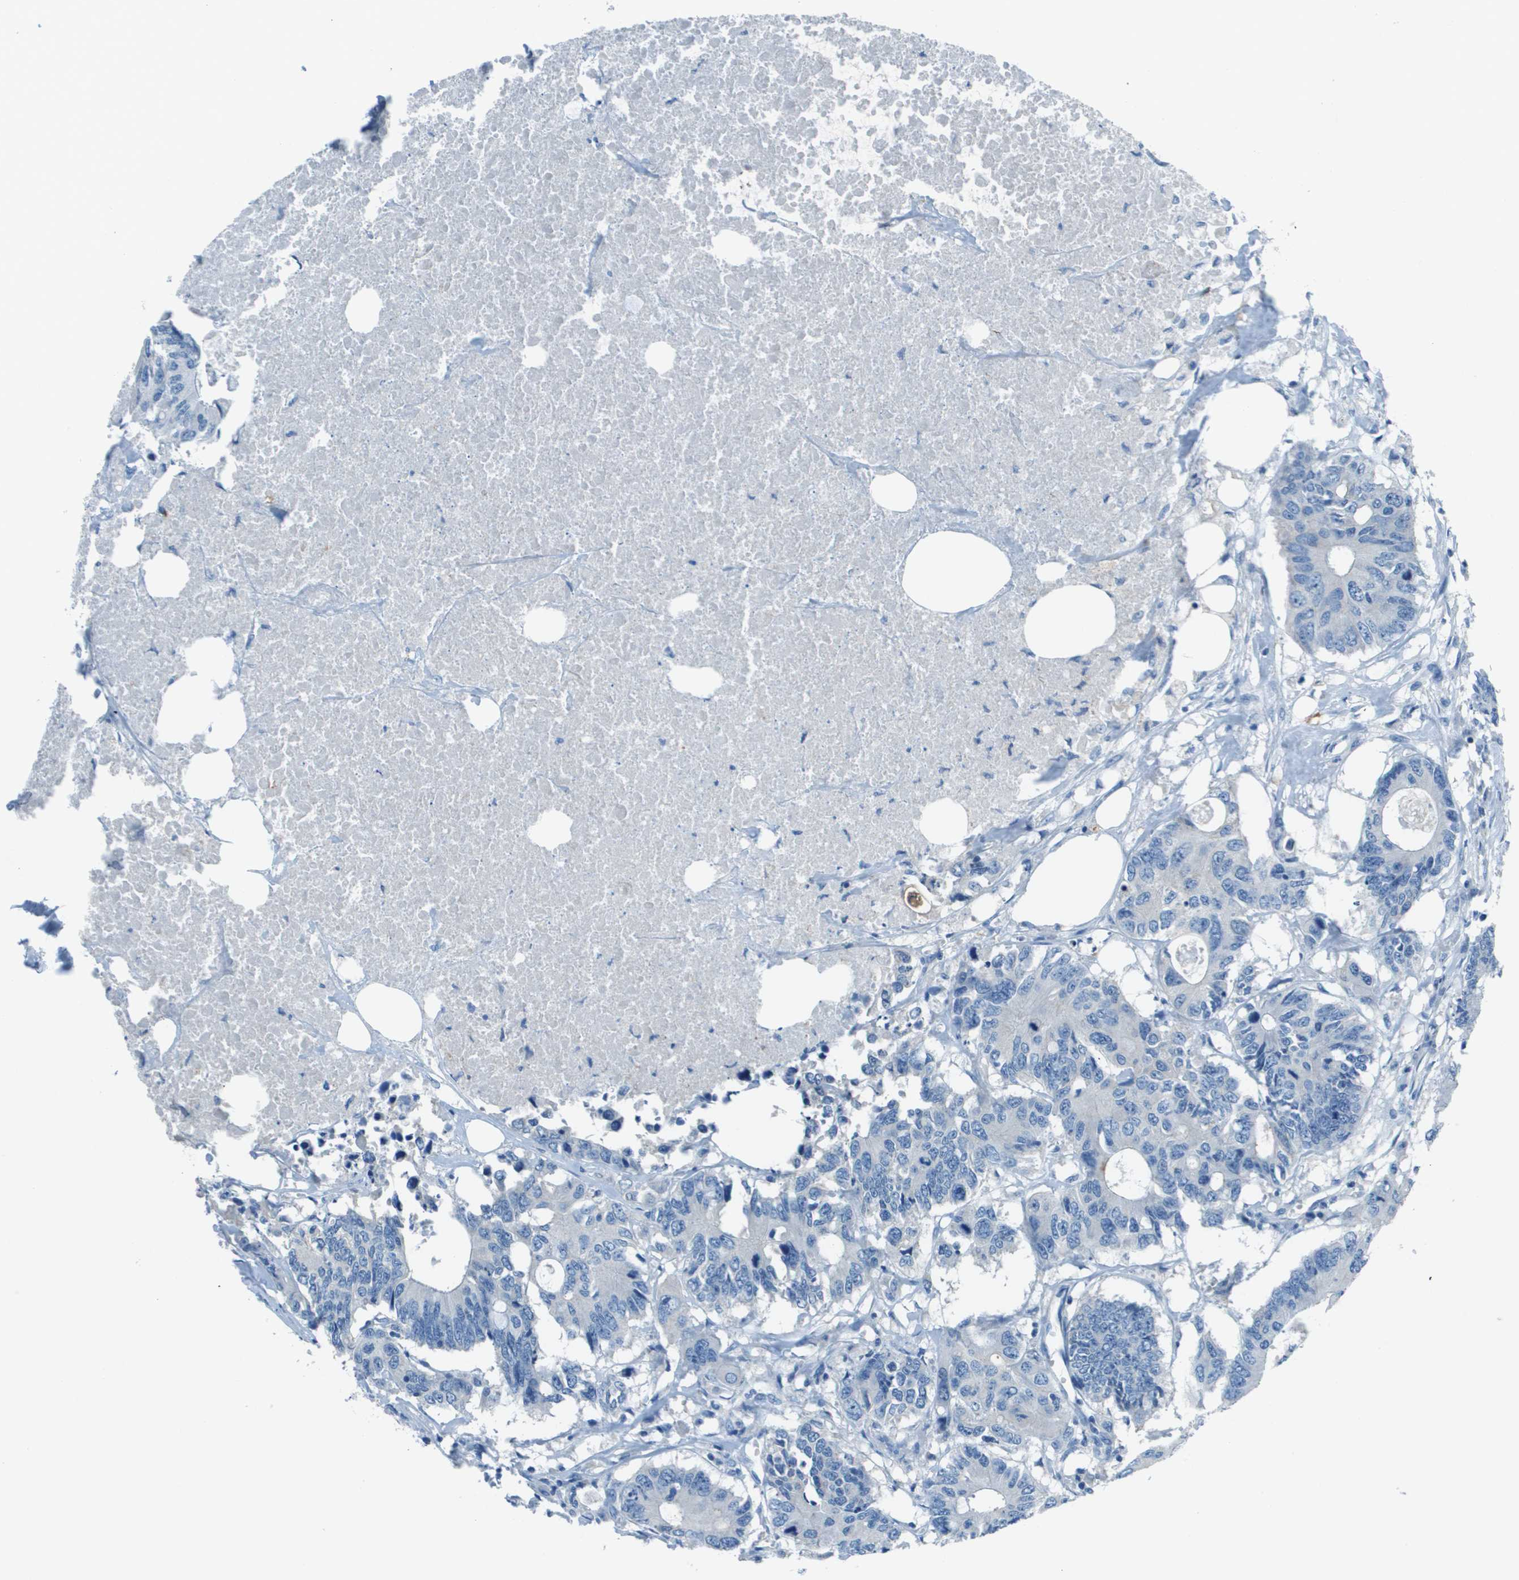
{"staining": {"intensity": "negative", "quantity": "none", "location": "none"}, "tissue": "colorectal cancer", "cell_type": "Tumor cells", "image_type": "cancer", "snomed": [{"axis": "morphology", "description": "Adenocarcinoma, NOS"}, {"axis": "topography", "description": "Colon"}], "caption": "High power microscopy photomicrograph of an IHC micrograph of adenocarcinoma (colorectal), revealing no significant staining in tumor cells.", "gene": "SLC16A10", "patient": {"sex": "male", "age": 71}}